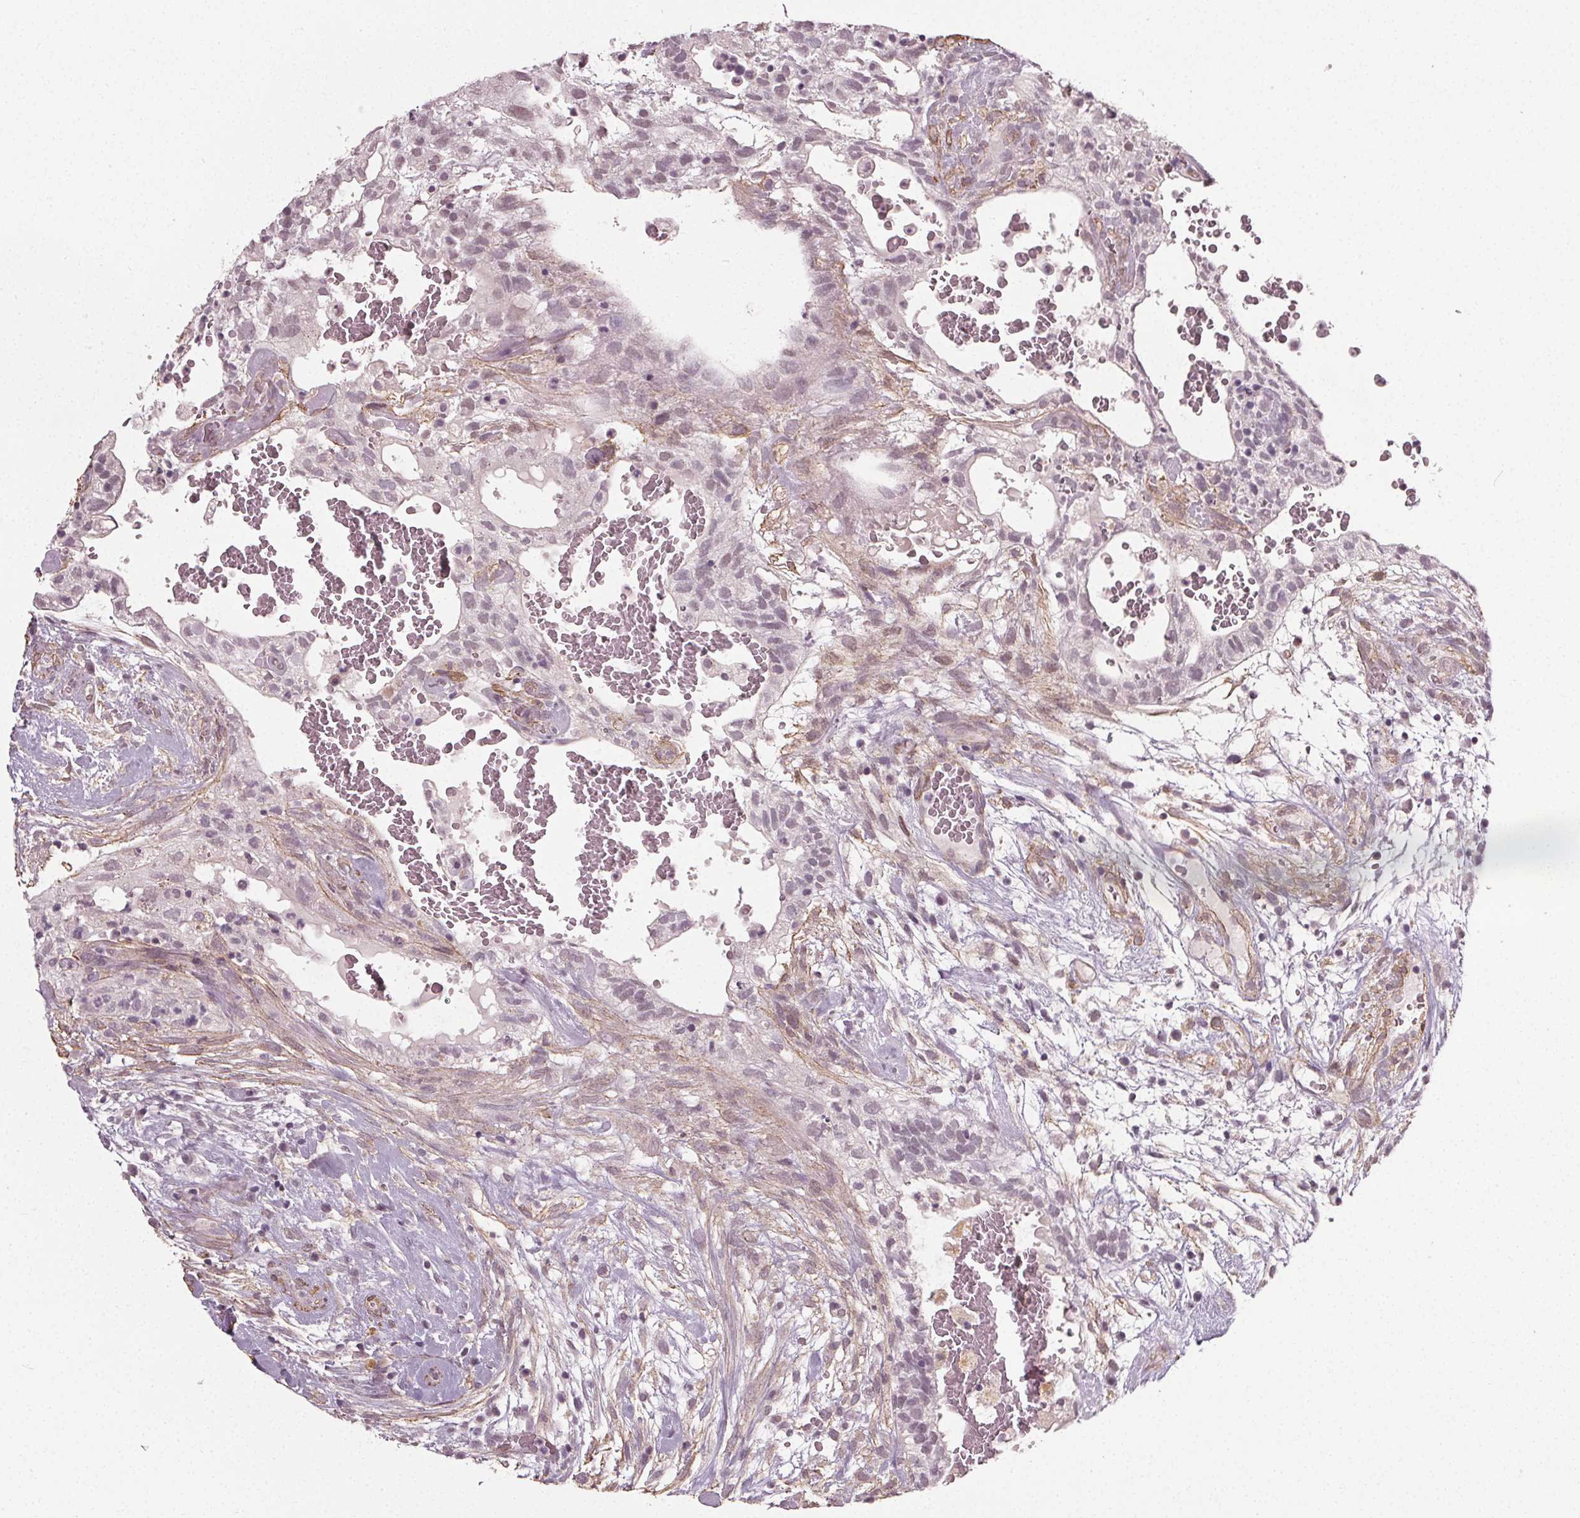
{"staining": {"intensity": "weak", "quantity": "<25%", "location": "nuclear"}, "tissue": "testis cancer", "cell_type": "Tumor cells", "image_type": "cancer", "snomed": [{"axis": "morphology", "description": "Normal tissue, NOS"}, {"axis": "morphology", "description": "Carcinoma, Embryonal, NOS"}, {"axis": "topography", "description": "Testis"}], "caption": "Protein analysis of testis cancer (embryonal carcinoma) displays no significant positivity in tumor cells.", "gene": "PKP1", "patient": {"sex": "male", "age": 32}}